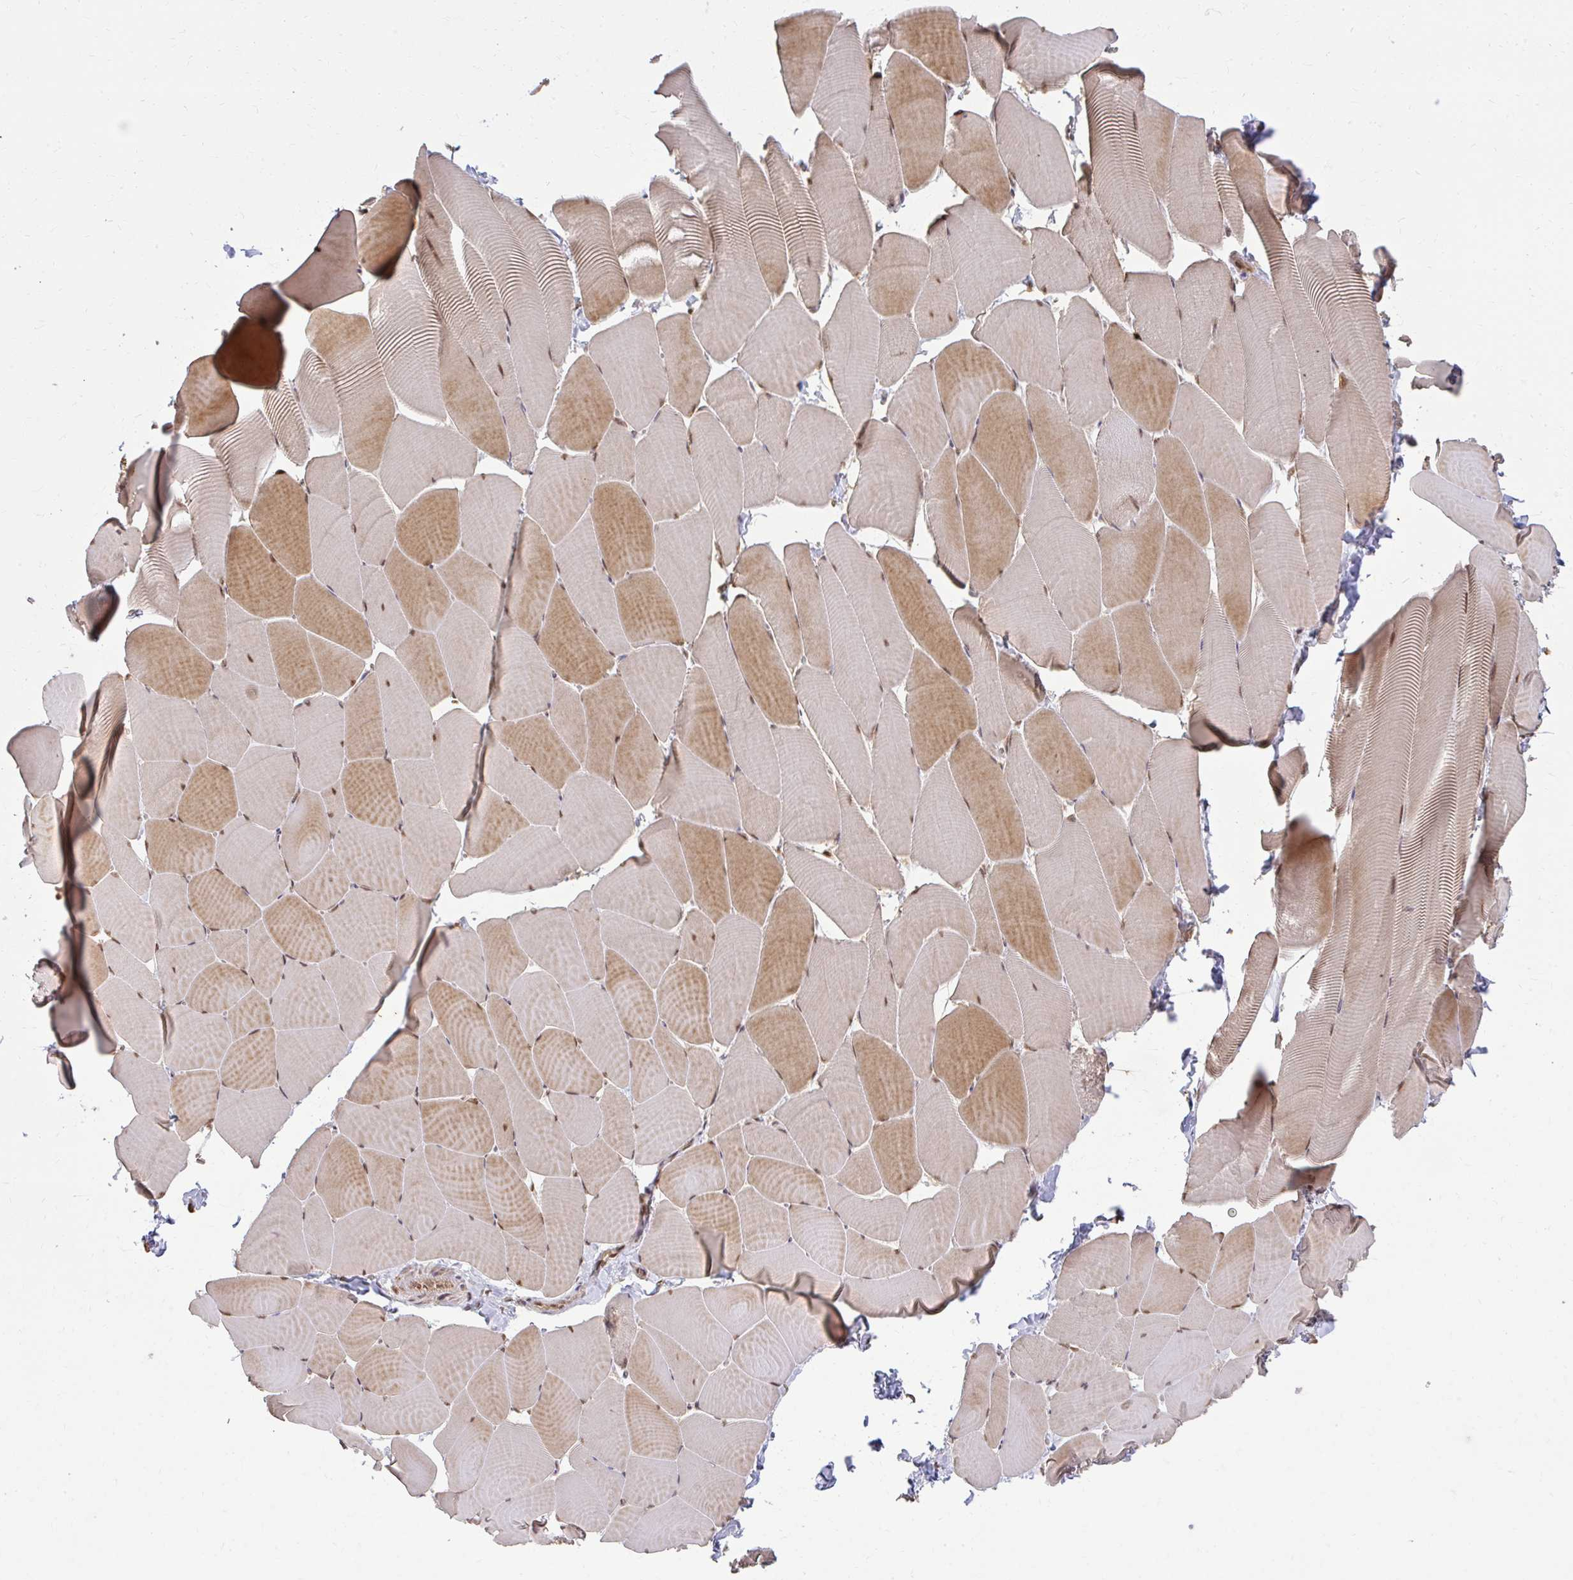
{"staining": {"intensity": "moderate", "quantity": "25%-75%", "location": "cytoplasmic/membranous,nuclear"}, "tissue": "skeletal muscle", "cell_type": "Myocytes", "image_type": "normal", "snomed": [{"axis": "morphology", "description": "Normal tissue, NOS"}, {"axis": "topography", "description": "Skeletal muscle"}], "caption": "Skeletal muscle stained with a brown dye displays moderate cytoplasmic/membranous,nuclear positive expression in approximately 25%-75% of myocytes.", "gene": "LARS2", "patient": {"sex": "male", "age": 25}}